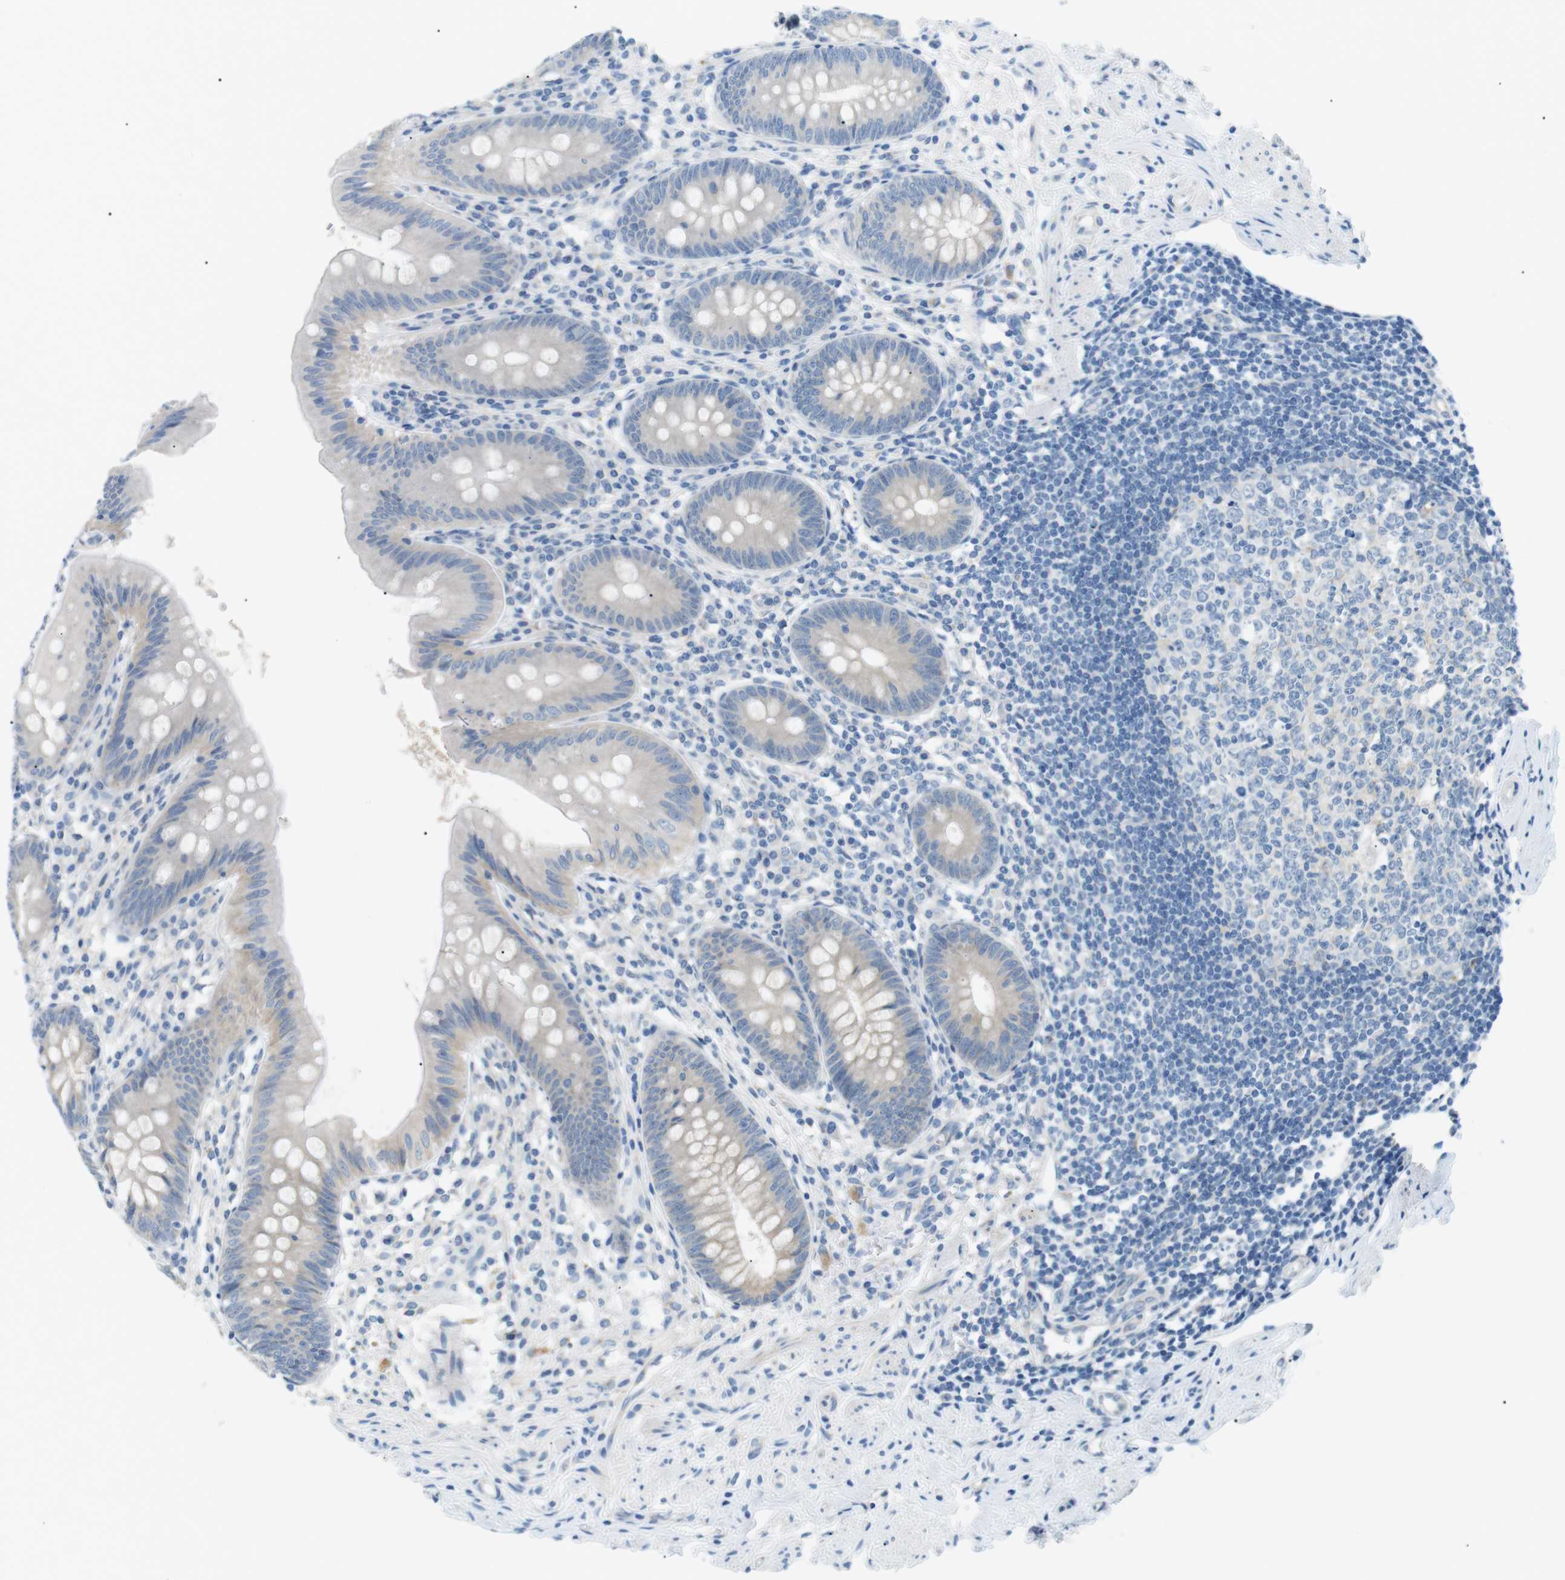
{"staining": {"intensity": "negative", "quantity": "none", "location": "none"}, "tissue": "appendix", "cell_type": "Glandular cells", "image_type": "normal", "snomed": [{"axis": "morphology", "description": "Normal tissue, NOS"}, {"axis": "topography", "description": "Appendix"}], "caption": "Immunohistochemistry micrograph of benign human appendix stained for a protein (brown), which reveals no expression in glandular cells.", "gene": "MTARC2", "patient": {"sex": "male", "age": 56}}